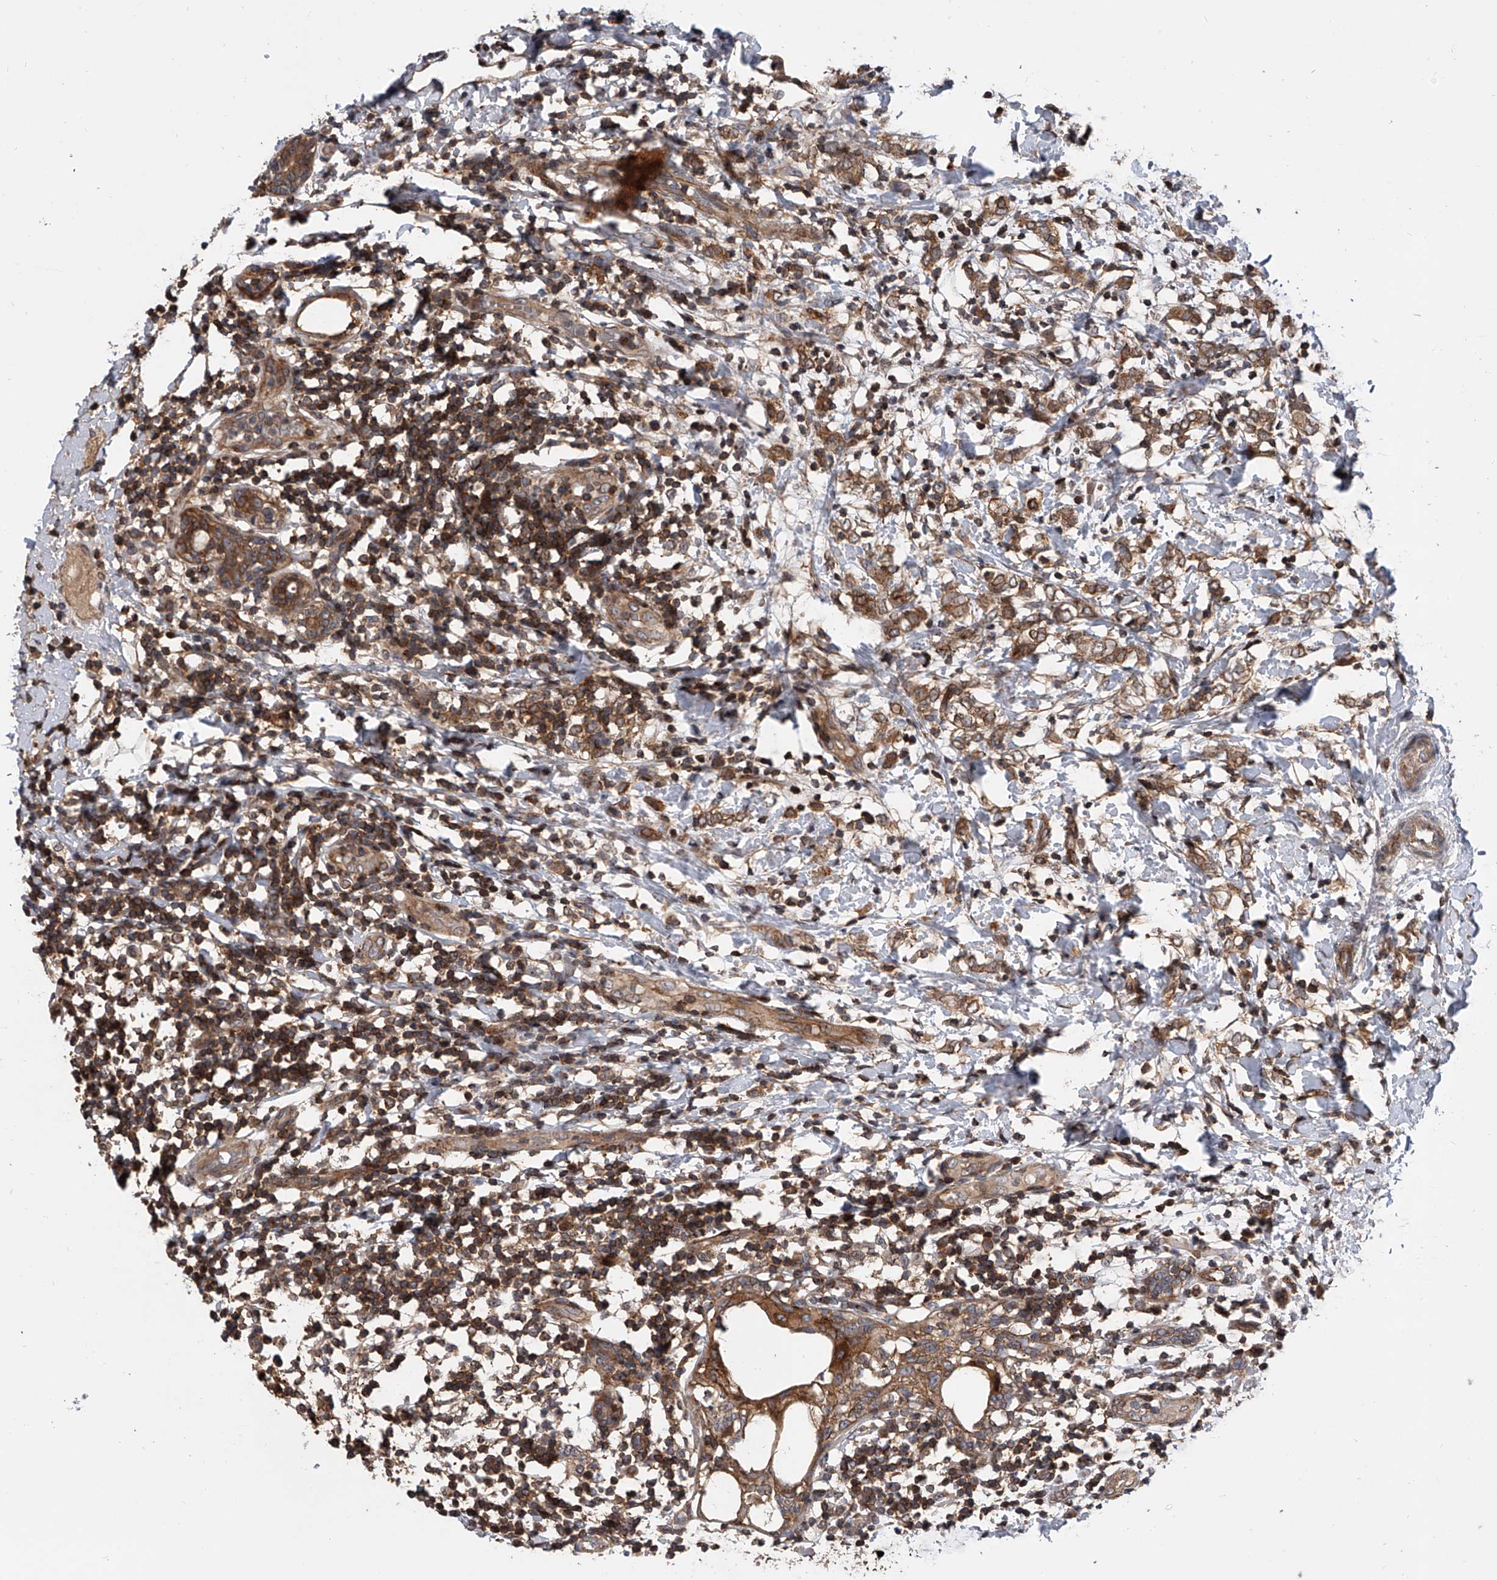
{"staining": {"intensity": "moderate", "quantity": ">75%", "location": "cytoplasmic/membranous"}, "tissue": "breast cancer", "cell_type": "Tumor cells", "image_type": "cancer", "snomed": [{"axis": "morphology", "description": "Normal tissue, NOS"}, {"axis": "morphology", "description": "Lobular carcinoma"}, {"axis": "topography", "description": "Breast"}], "caption": "Breast cancer (lobular carcinoma) stained for a protein (brown) shows moderate cytoplasmic/membranous positive expression in about >75% of tumor cells.", "gene": "USP47", "patient": {"sex": "female", "age": 47}}